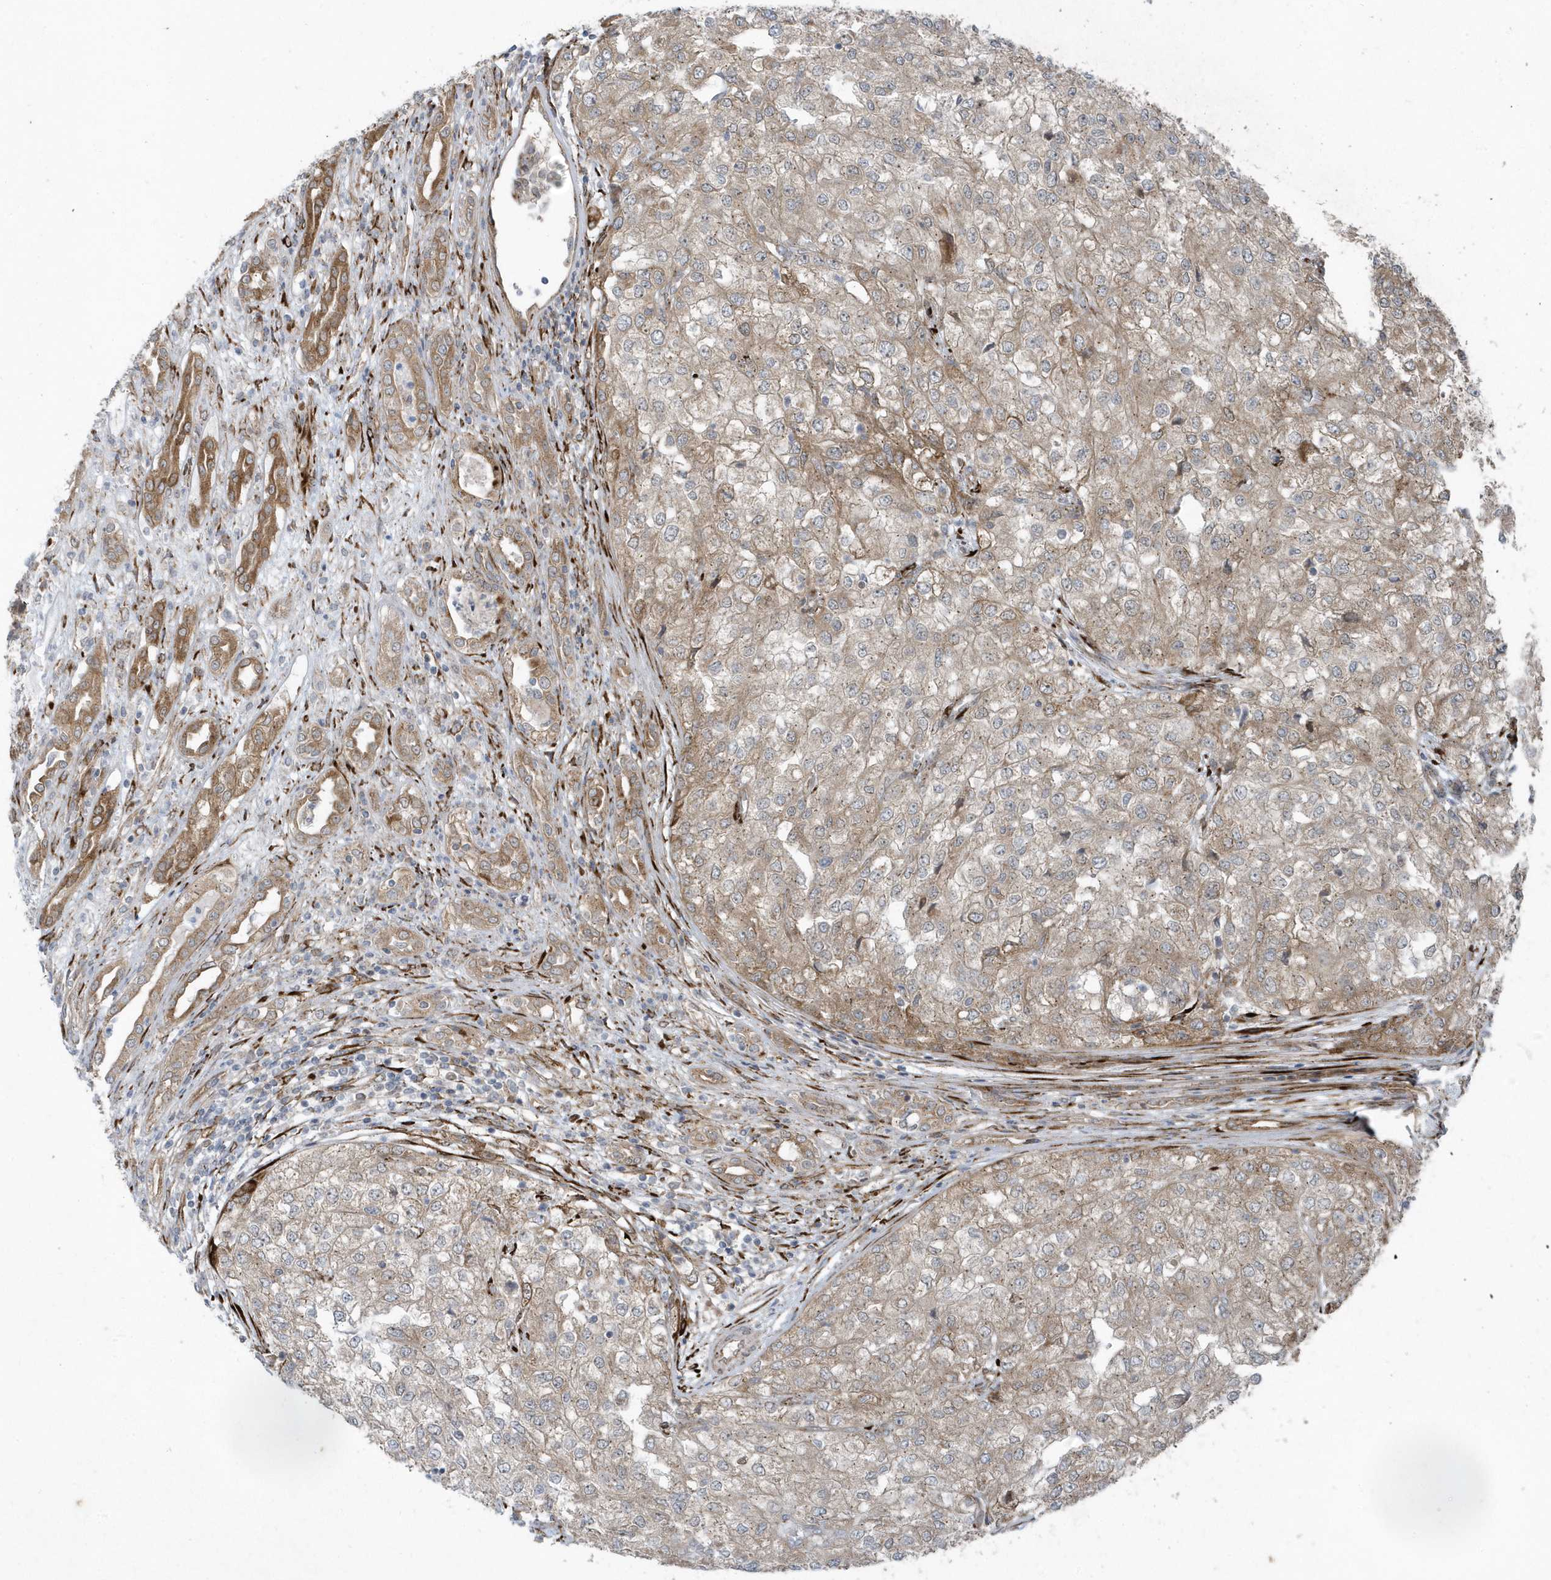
{"staining": {"intensity": "weak", "quantity": ">75%", "location": "cytoplasmic/membranous"}, "tissue": "renal cancer", "cell_type": "Tumor cells", "image_type": "cancer", "snomed": [{"axis": "morphology", "description": "Adenocarcinoma, NOS"}, {"axis": "topography", "description": "Kidney"}], "caption": "Immunohistochemical staining of renal cancer exhibits weak cytoplasmic/membranous protein expression in about >75% of tumor cells.", "gene": "FAM98A", "patient": {"sex": "female", "age": 54}}